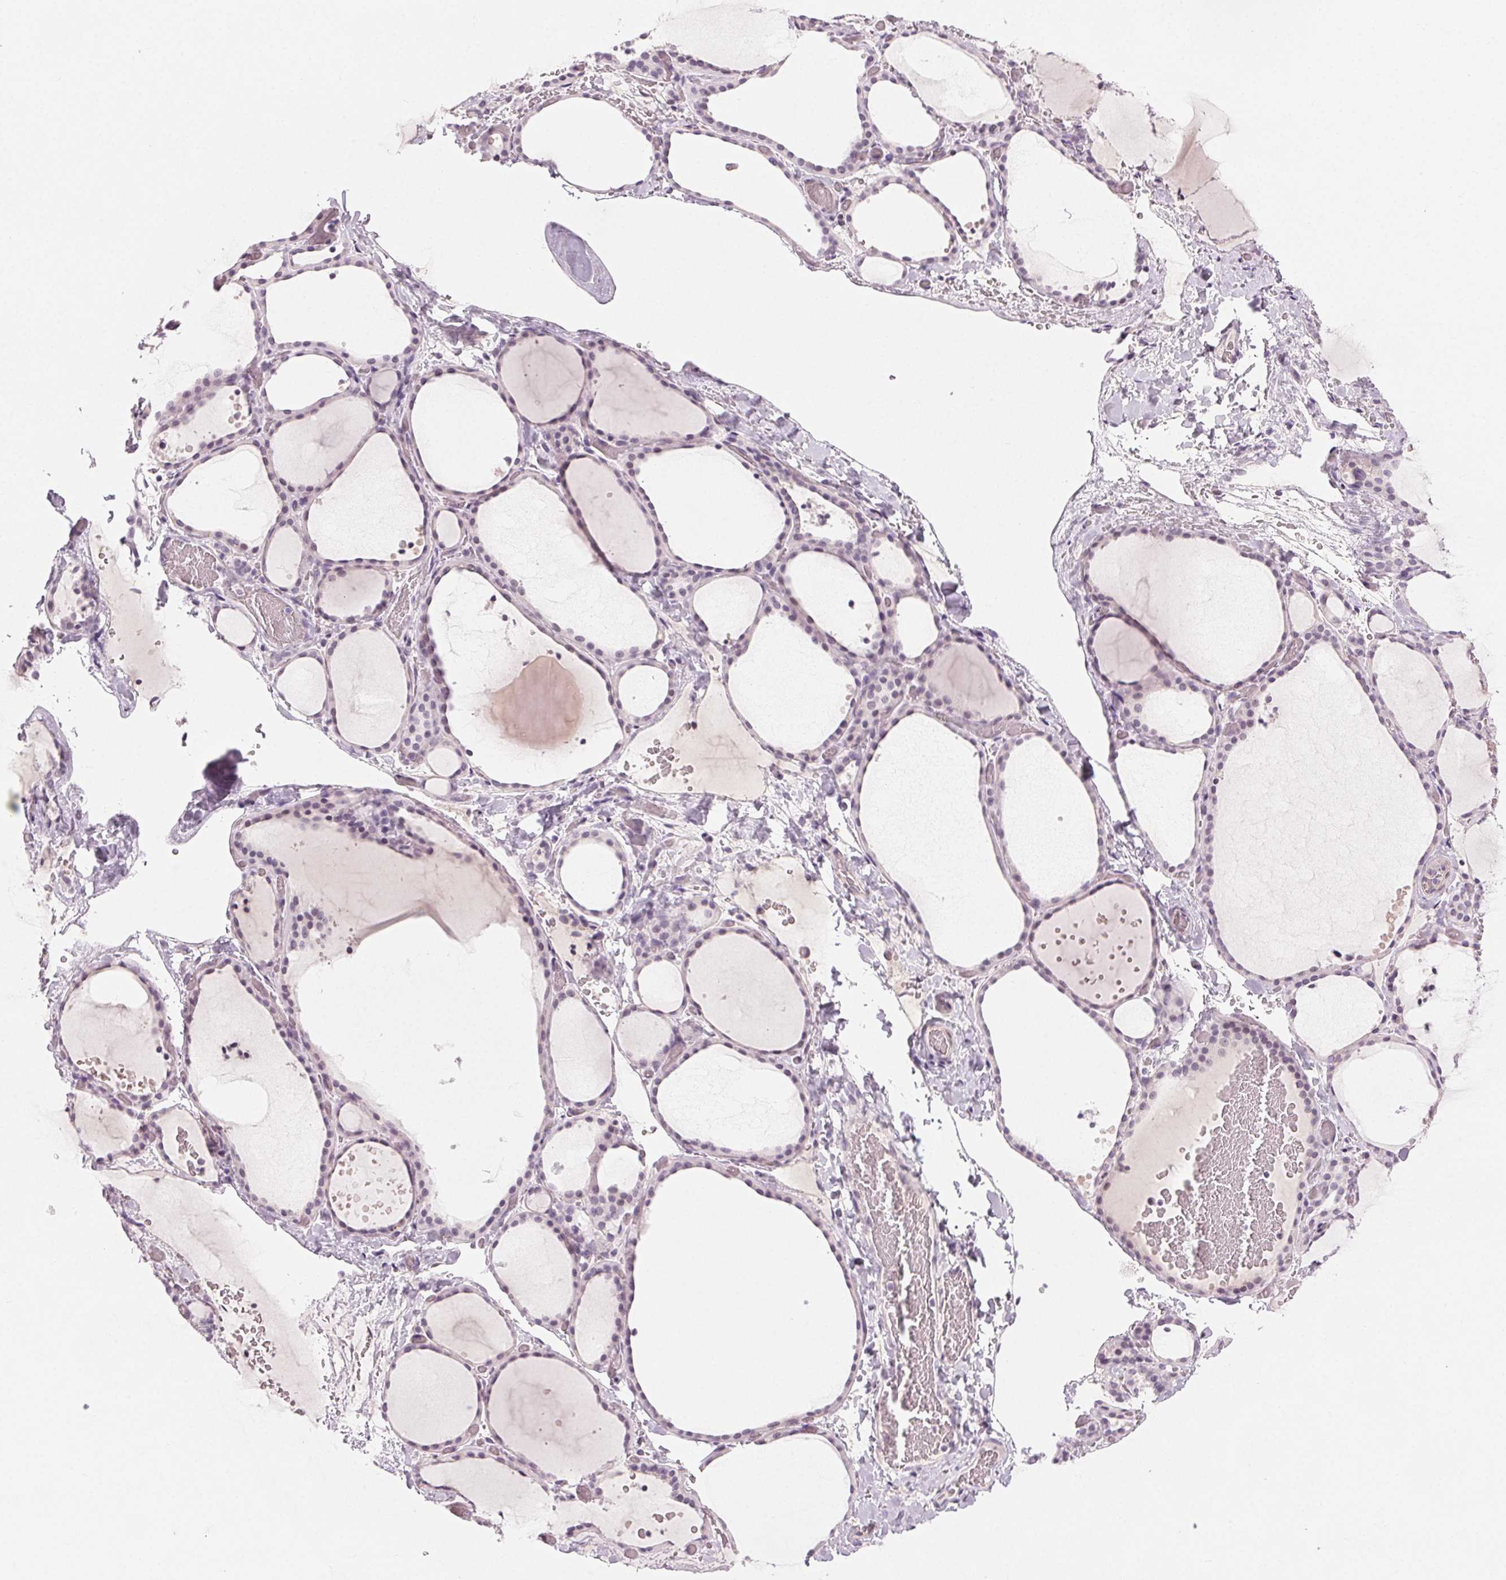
{"staining": {"intensity": "weak", "quantity": "<25%", "location": "cytoplasmic/membranous"}, "tissue": "thyroid gland", "cell_type": "Glandular cells", "image_type": "normal", "snomed": [{"axis": "morphology", "description": "Normal tissue, NOS"}, {"axis": "topography", "description": "Thyroid gland"}], "caption": "IHC histopathology image of normal human thyroid gland stained for a protein (brown), which reveals no positivity in glandular cells. (DAB immunohistochemistry, high magnification).", "gene": "HSF5", "patient": {"sex": "female", "age": 36}}